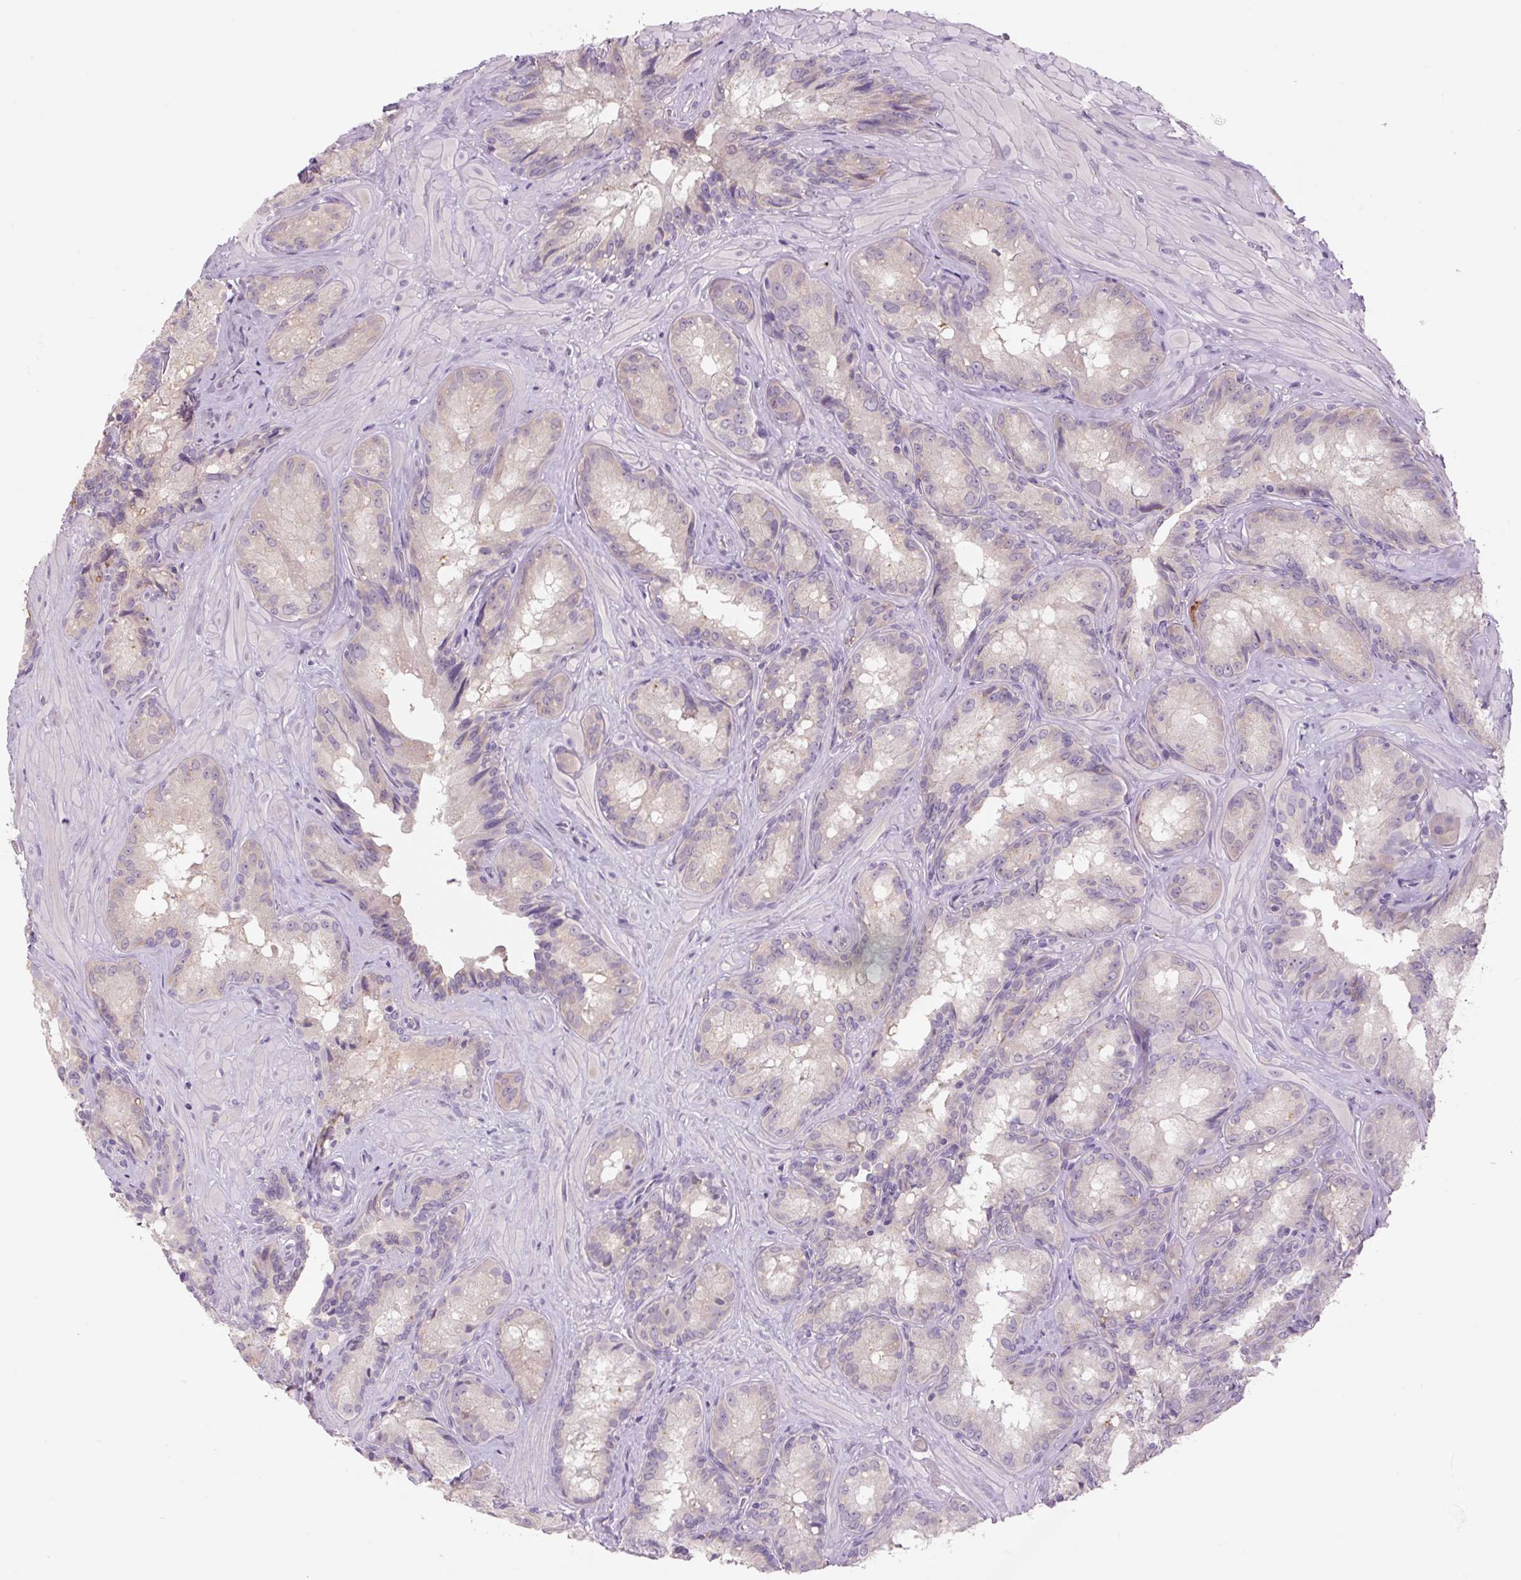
{"staining": {"intensity": "weak", "quantity": "<25%", "location": "cytoplasmic/membranous"}, "tissue": "seminal vesicle", "cell_type": "Glandular cells", "image_type": "normal", "snomed": [{"axis": "morphology", "description": "Normal tissue, NOS"}, {"axis": "topography", "description": "Seminal veicle"}], "caption": "A high-resolution photomicrograph shows IHC staining of unremarkable seminal vesicle, which reveals no significant staining in glandular cells.", "gene": "TMEM100", "patient": {"sex": "male", "age": 47}}